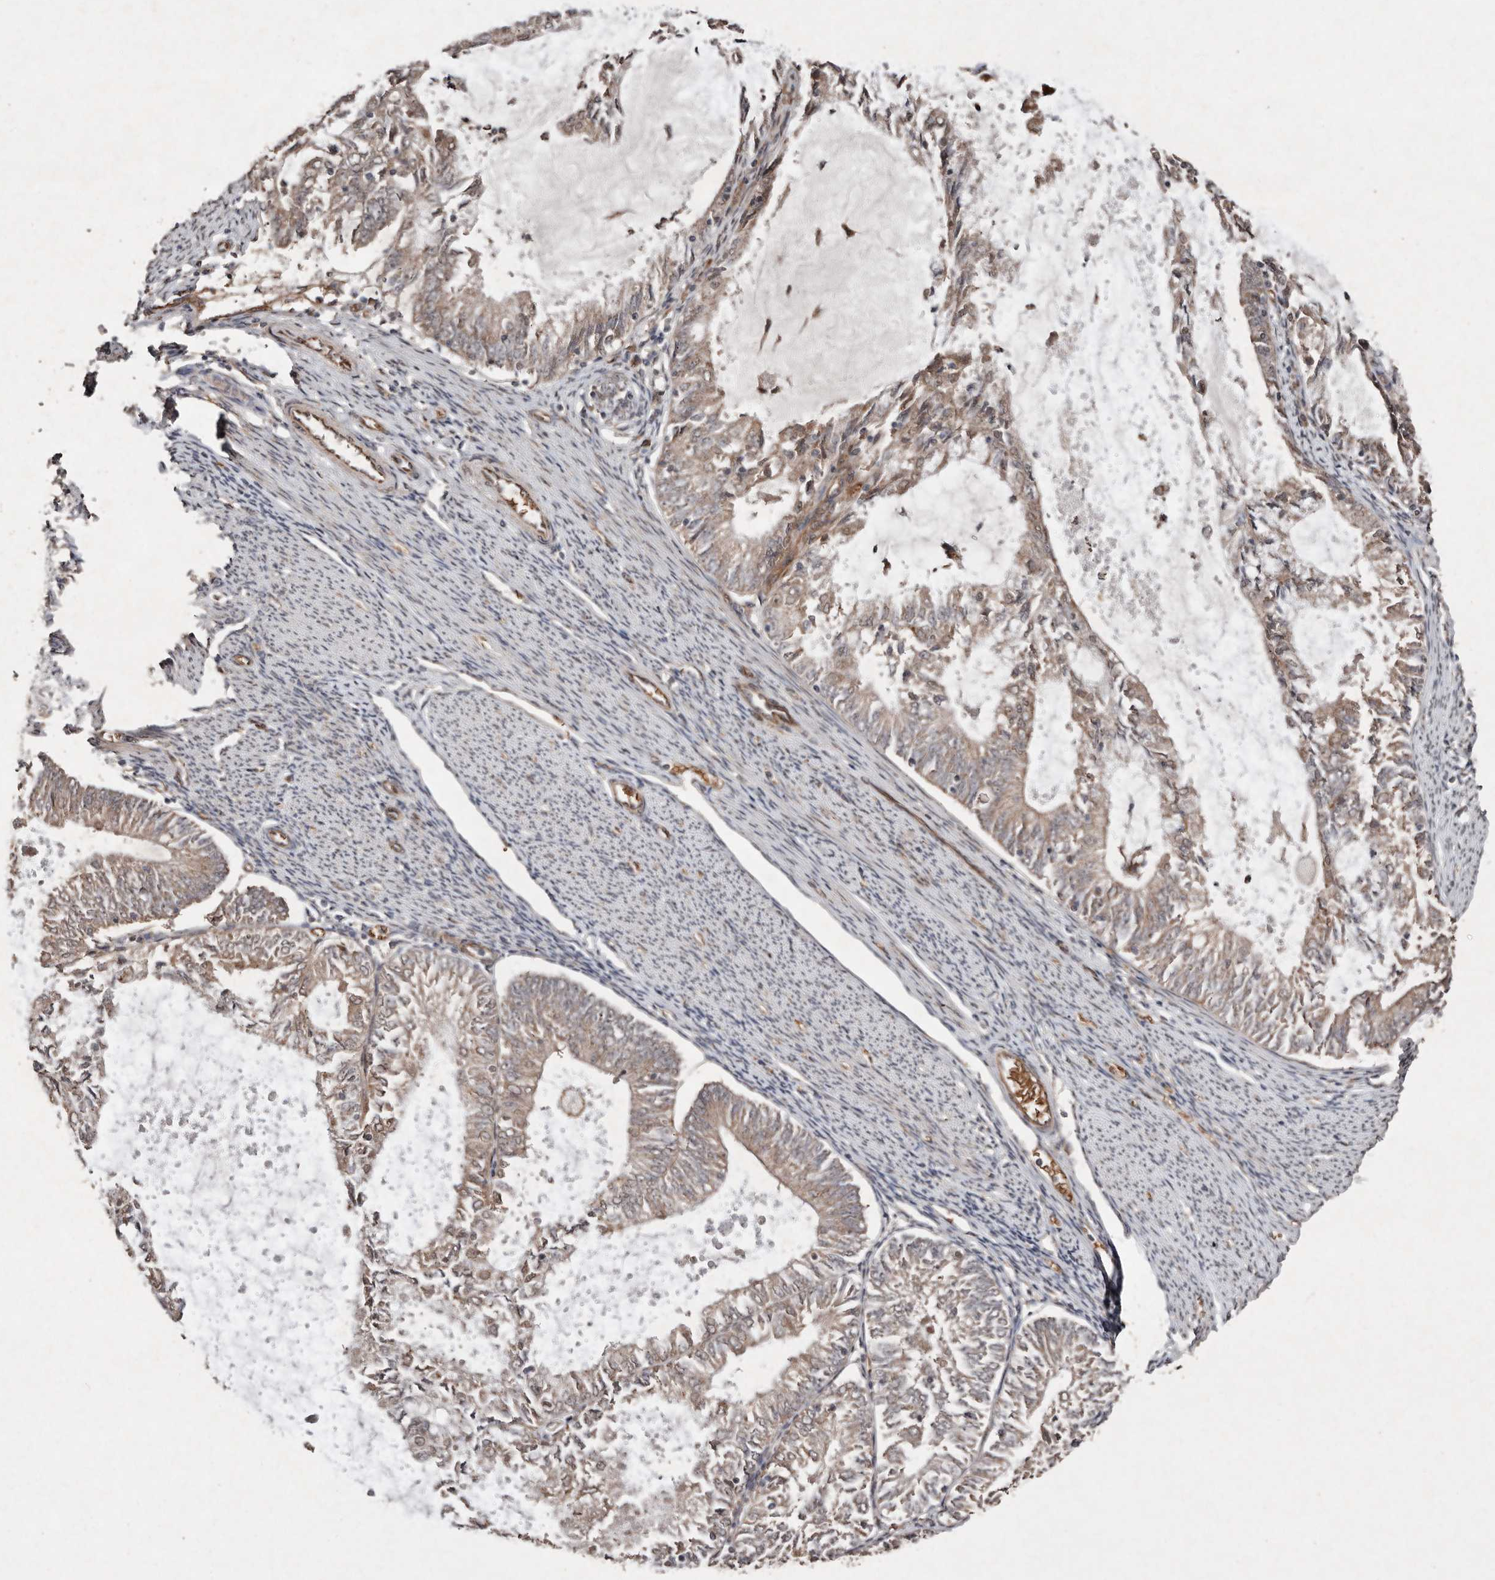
{"staining": {"intensity": "weak", "quantity": "25%-75%", "location": "cytoplasmic/membranous"}, "tissue": "endometrial cancer", "cell_type": "Tumor cells", "image_type": "cancer", "snomed": [{"axis": "morphology", "description": "Adenocarcinoma, NOS"}, {"axis": "topography", "description": "Endometrium"}], "caption": "The image reveals staining of endometrial cancer (adenocarcinoma), revealing weak cytoplasmic/membranous protein expression (brown color) within tumor cells.", "gene": "DIP2C", "patient": {"sex": "female", "age": 57}}